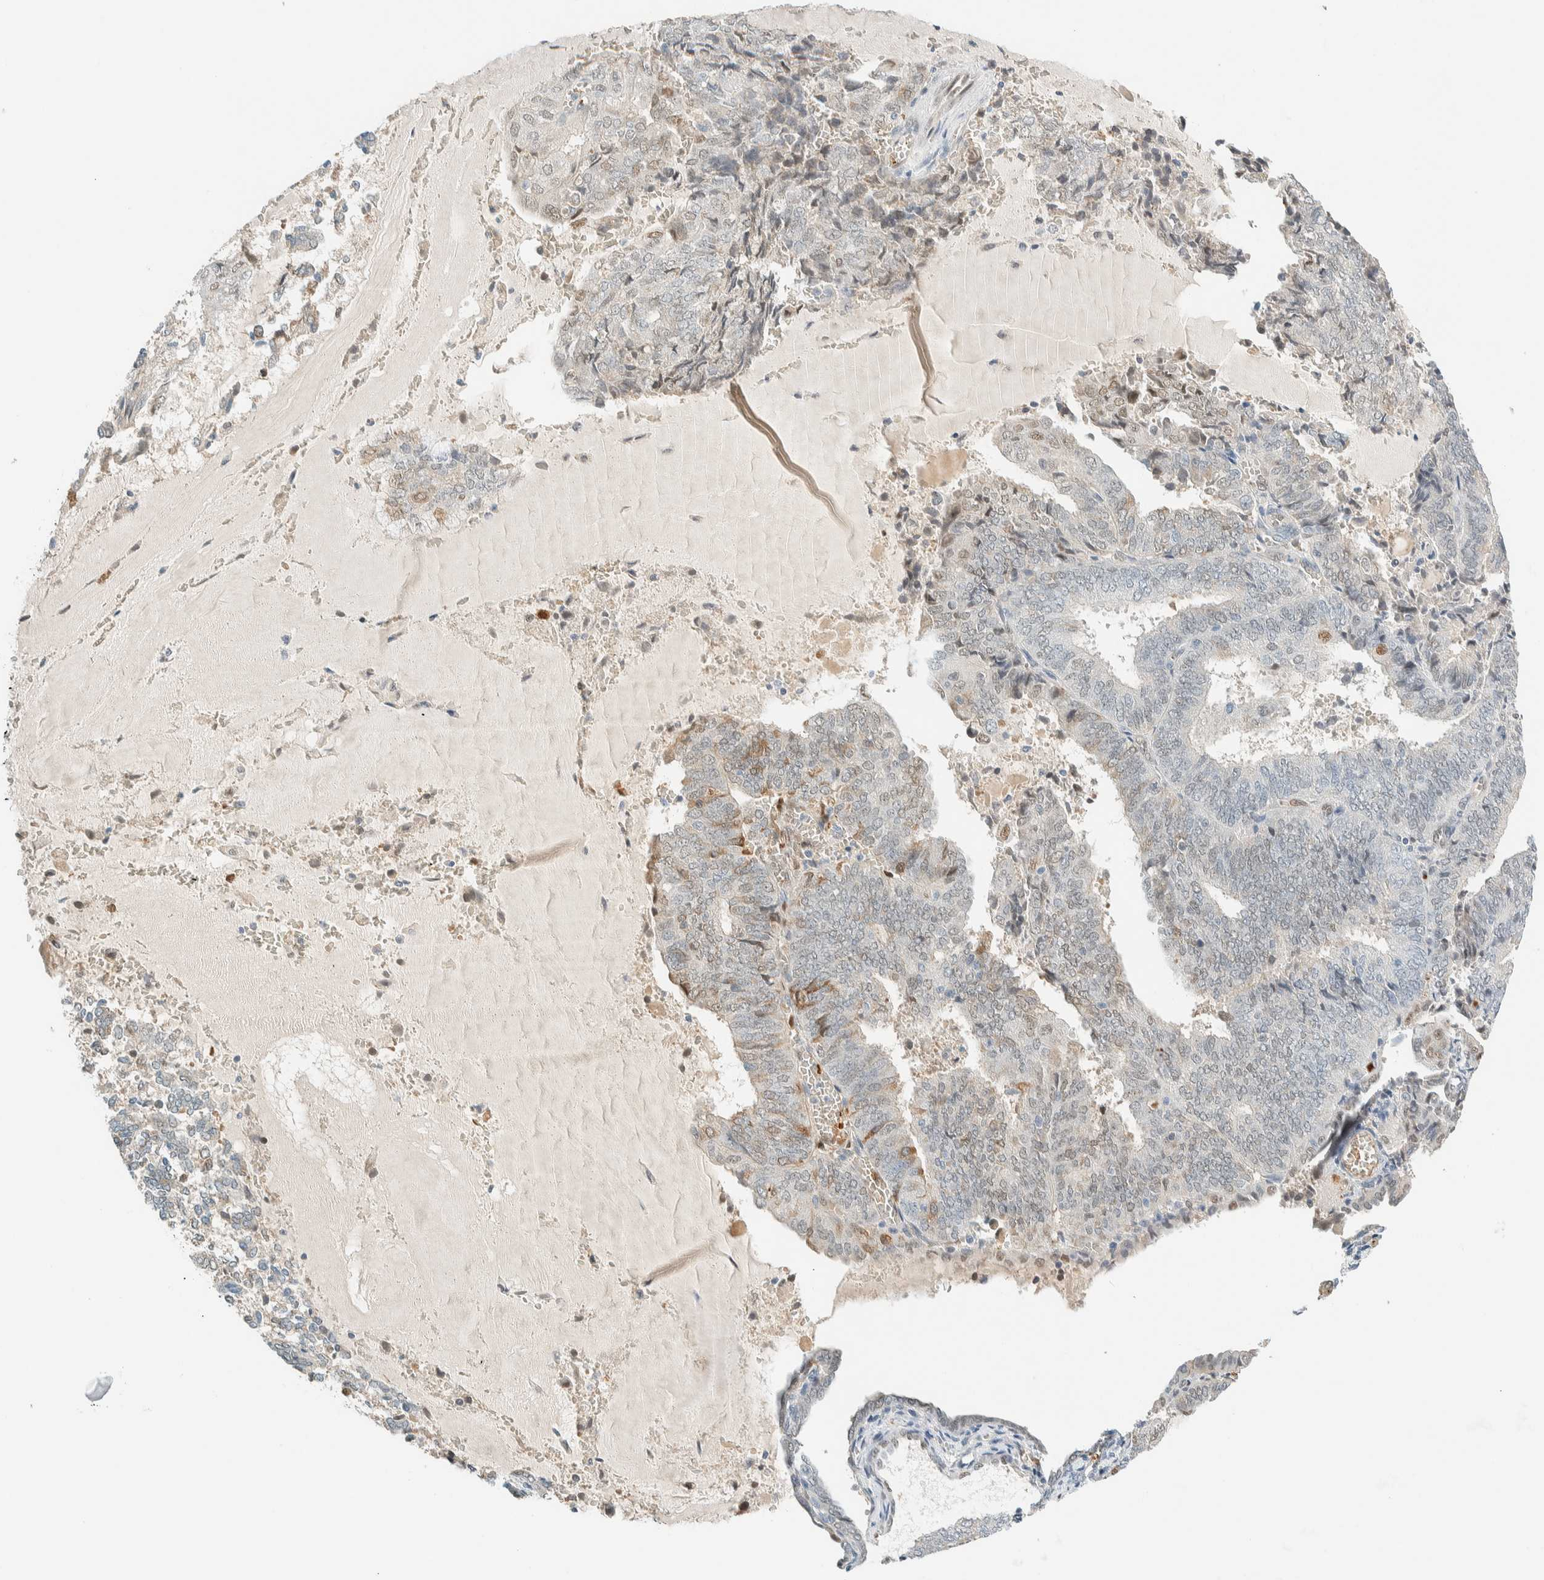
{"staining": {"intensity": "weak", "quantity": "<25%", "location": "cytoplasmic/membranous,nuclear"}, "tissue": "endometrial cancer", "cell_type": "Tumor cells", "image_type": "cancer", "snomed": [{"axis": "morphology", "description": "Adenocarcinoma, NOS"}, {"axis": "topography", "description": "Endometrium"}], "caption": "The immunohistochemistry image has no significant positivity in tumor cells of endometrial cancer tissue.", "gene": "TSTD2", "patient": {"sex": "female", "age": 81}}